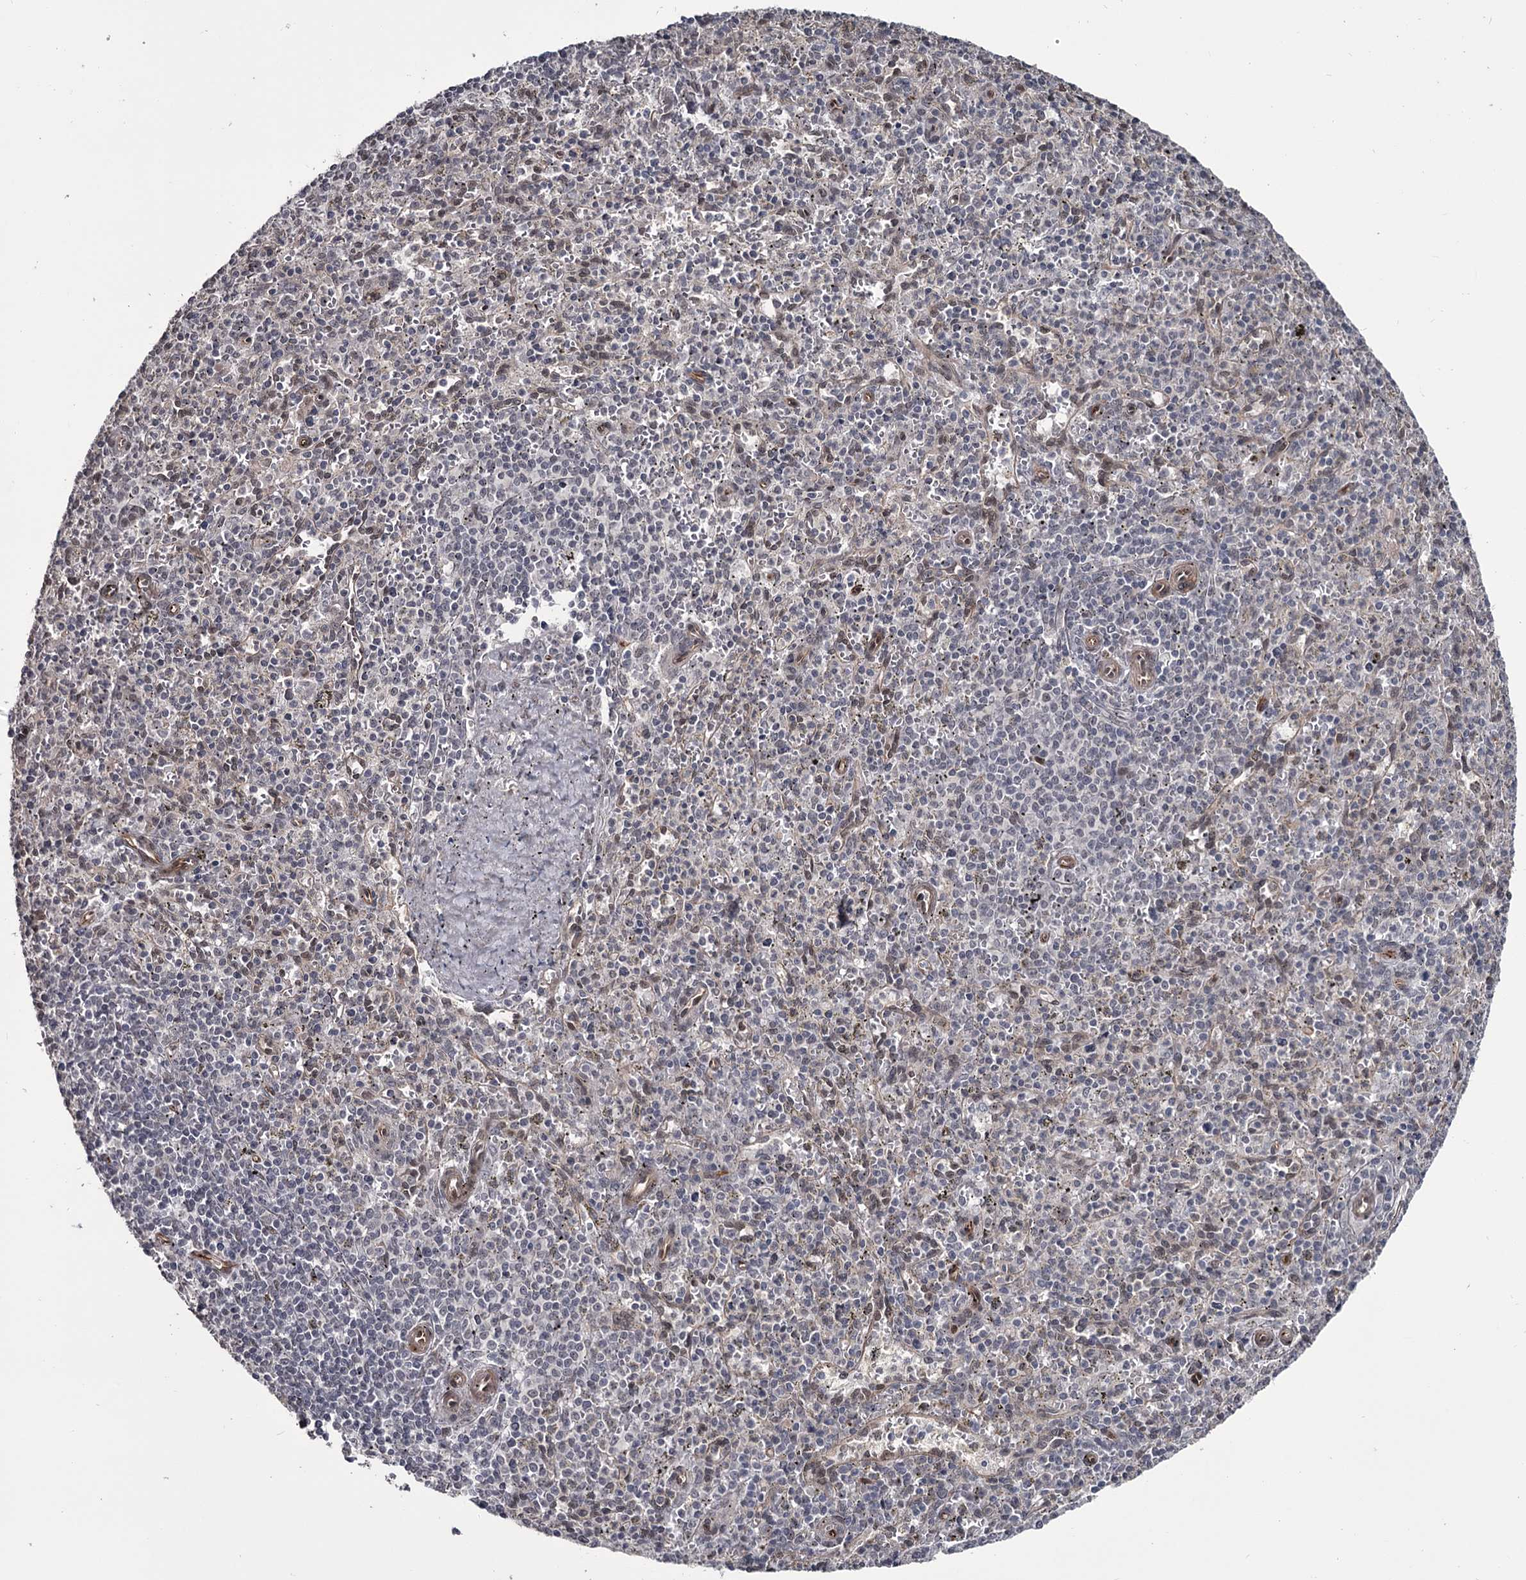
{"staining": {"intensity": "negative", "quantity": "none", "location": "none"}, "tissue": "spleen", "cell_type": "Cells in red pulp", "image_type": "normal", "snomed": [{"axis": "morphology", "description": "Normal tissue, NOS"}, {"axis": "topography", "description": "Spleen"}], "caption": "Immunohistochemical staining of benign human spleen shows no significant expression in cells in red pulp. The staining is performed using DAB (3,3'-diaminobenzidine) brown chromogen with nuclei counter-stained in using hematoxylin.", "gene": "PRPF40B", "patient": {"sex": "male", "age": 72}}